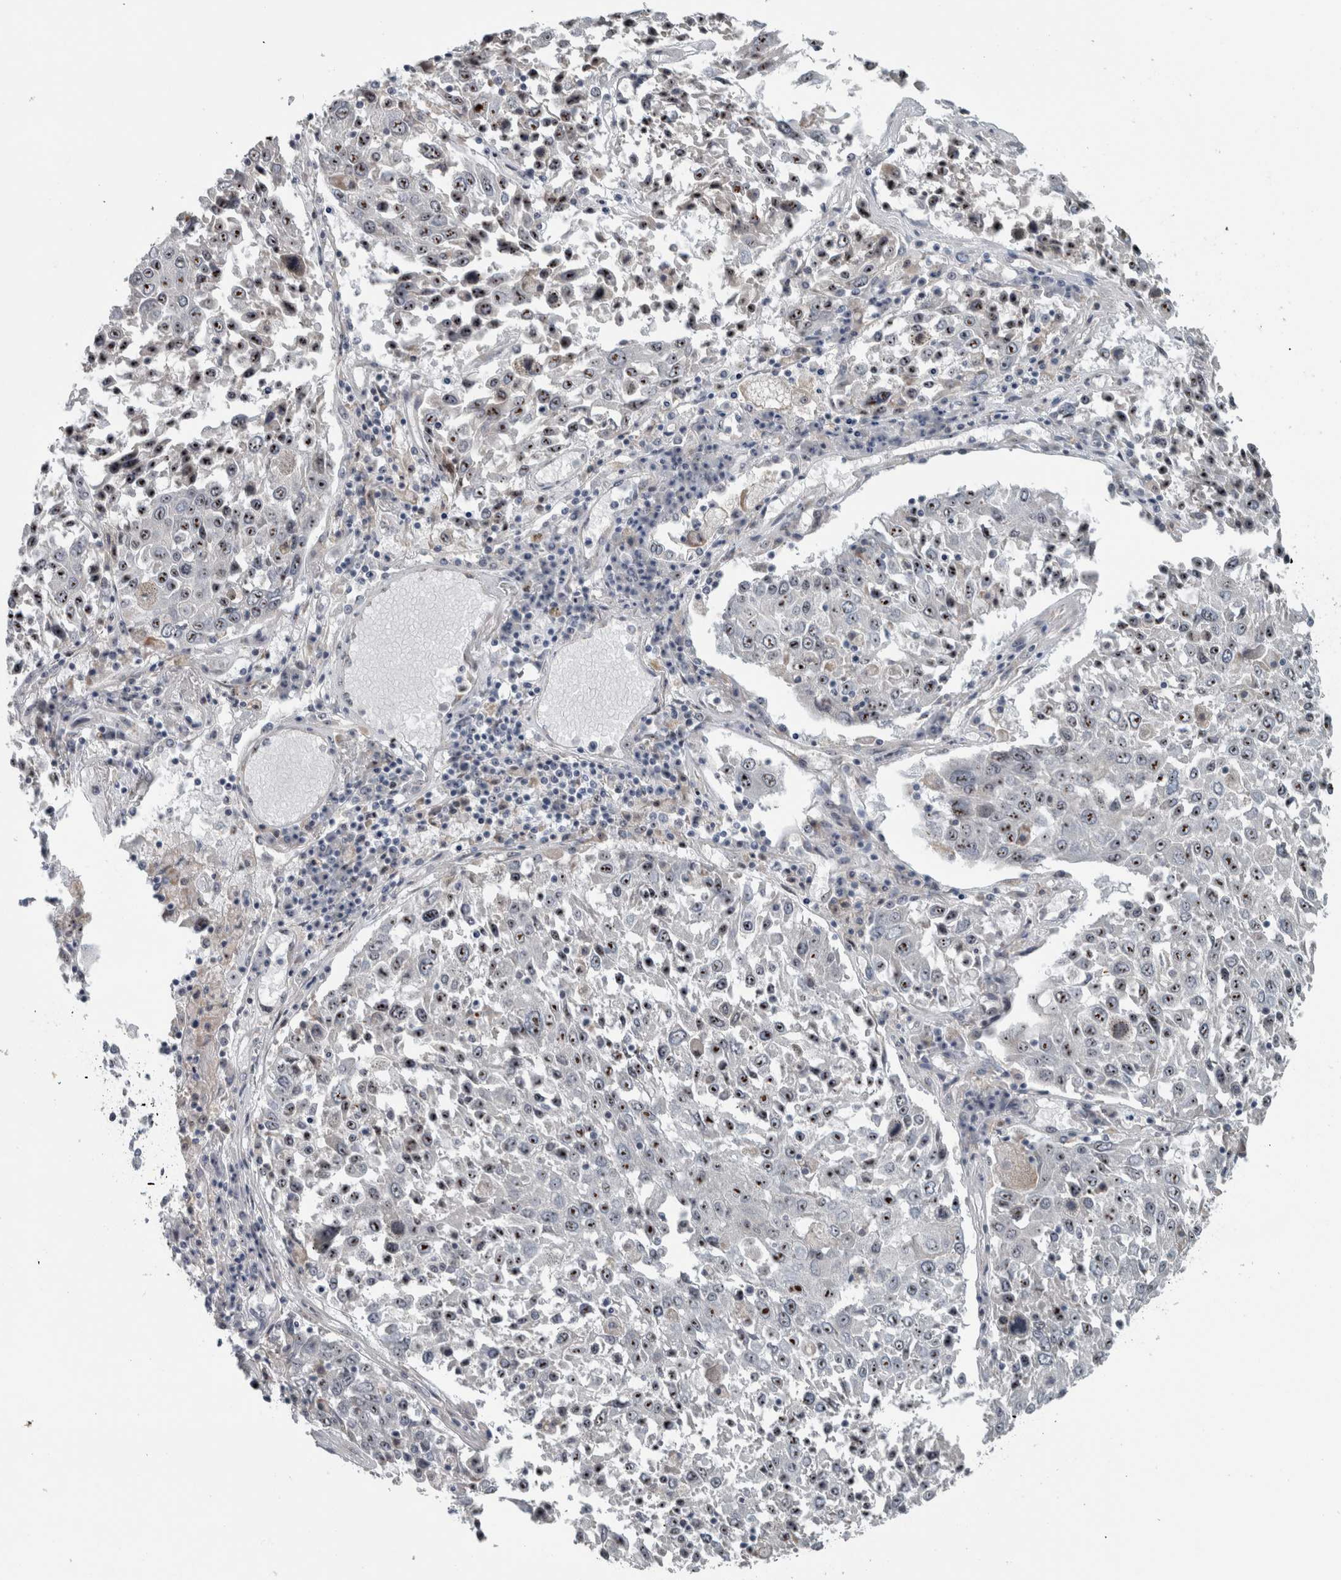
{"staining": {"intensity": "moderate", "quantity": ">75%", "location": "nuclear"}, "tissue": "lung cancer", "cell_type": "Tumor cells", "image_type": "cancer", "snomed": [{"axis": "morphology", "description": "Squamous cell carcinoma, NOS"}, {"axis": "topography", "description": "Lung"}], "caption": "This is a micrograph of immunohistochemistry staining of squamous cell carcinoma (lung), which shows moderate staining in the nuclear of tumor cells.", "gene": "UTP6", "patient": {"sex": "male", "age": 65}}